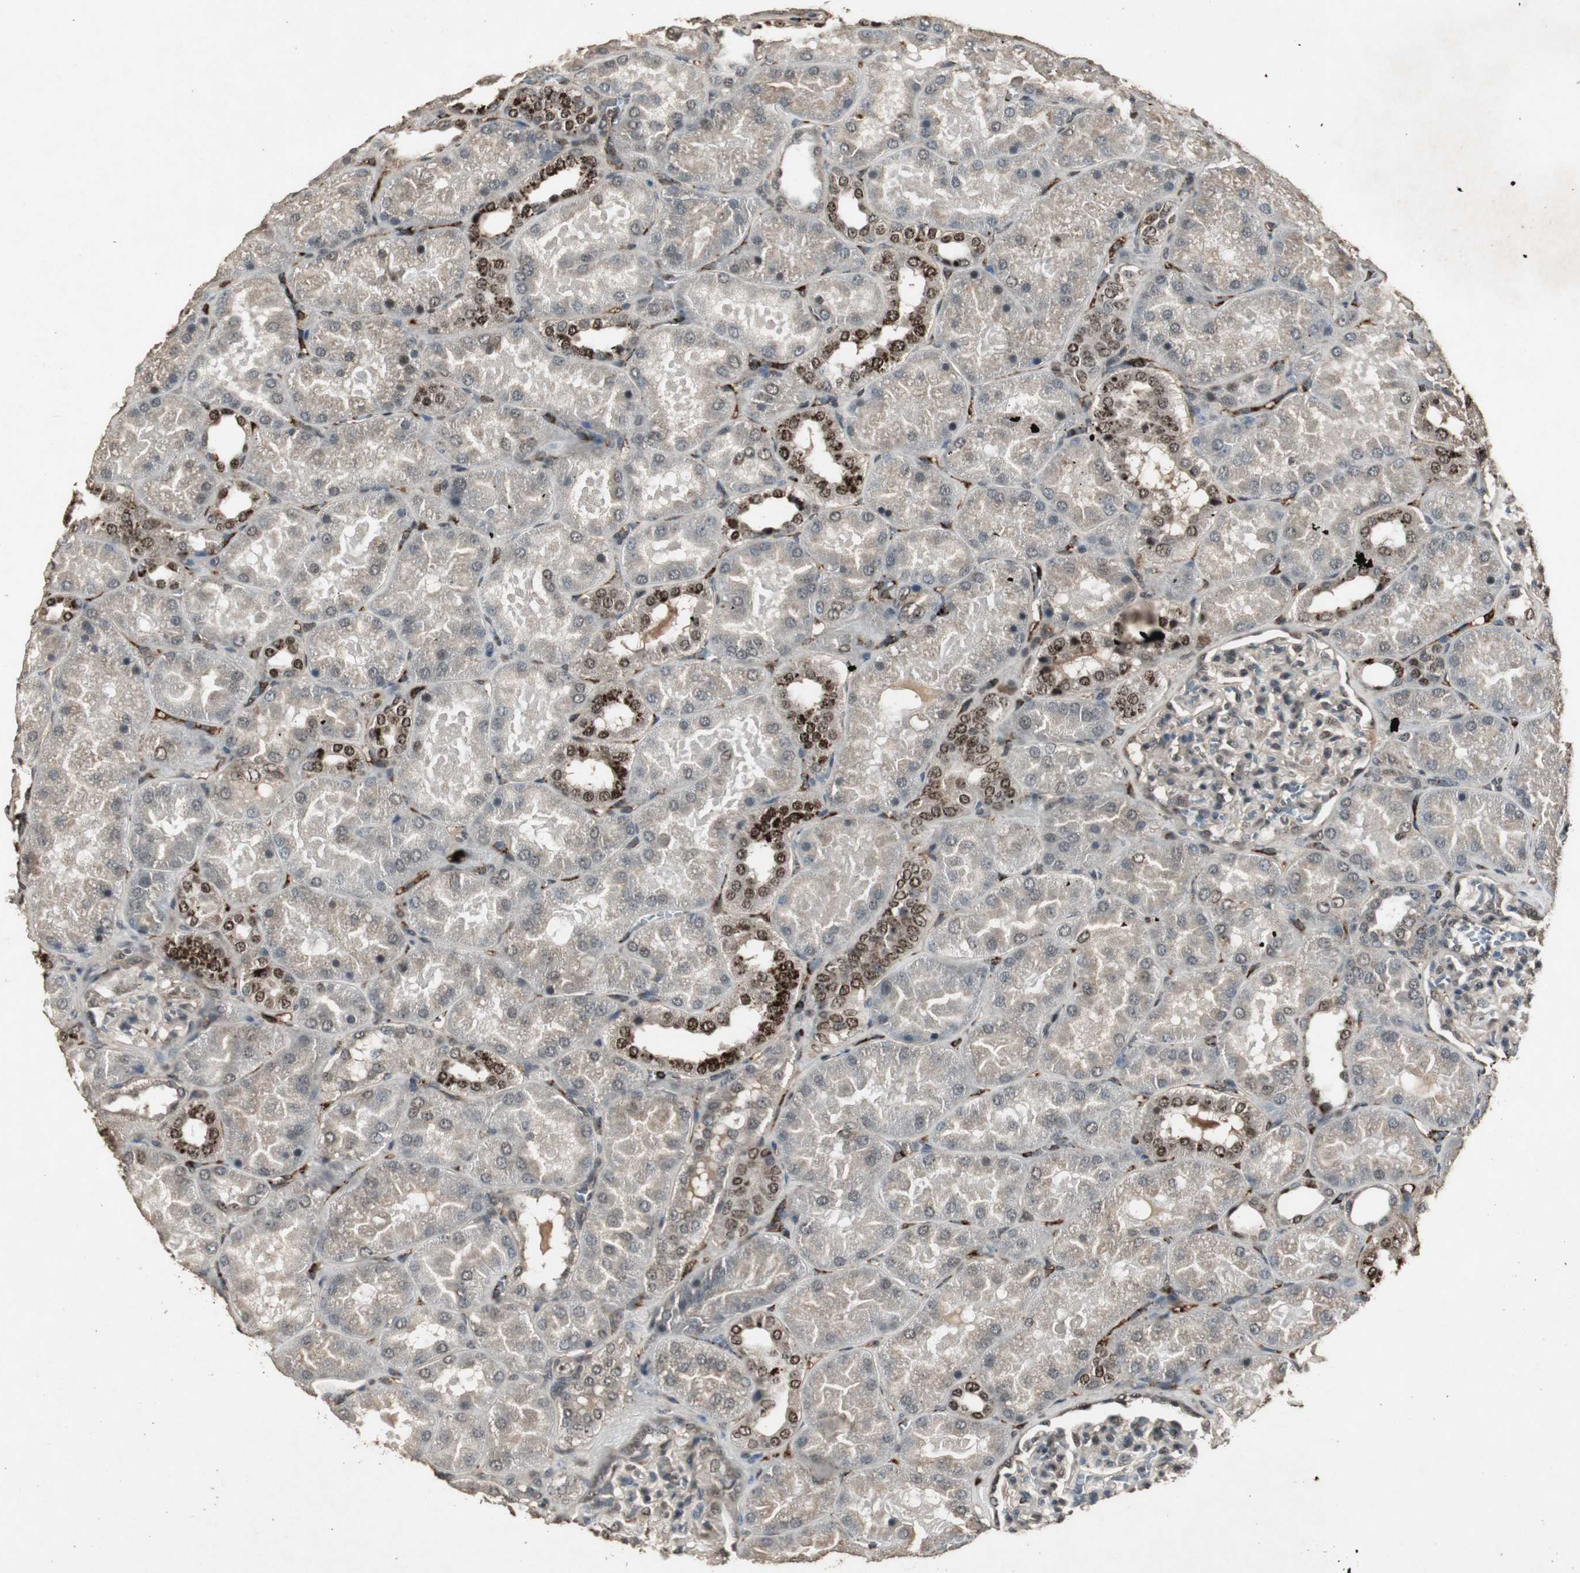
{"staining": {"intensity": "moderate", "quantity": ">75%", "location": "cytoplasmic/membranous,nuclear"}, "tissue": "kidney", "cell_type": "Cells in glomeruli", "image_type": "normal", "snomed": [{"axis": "morphology", "description": "Normal tissue, NOS"}, {"axis": "topography", "description": "Kidney"}], "caption": "Benign kidney shows moderate cytoplasmic/membranous,nuclear staining in about >75% of cells in glomeruli (Brightfield microscopy of DAB IHC at high magnification)..", "gene": "EMX1", "patient": {"sex": "male", "age": 28}}